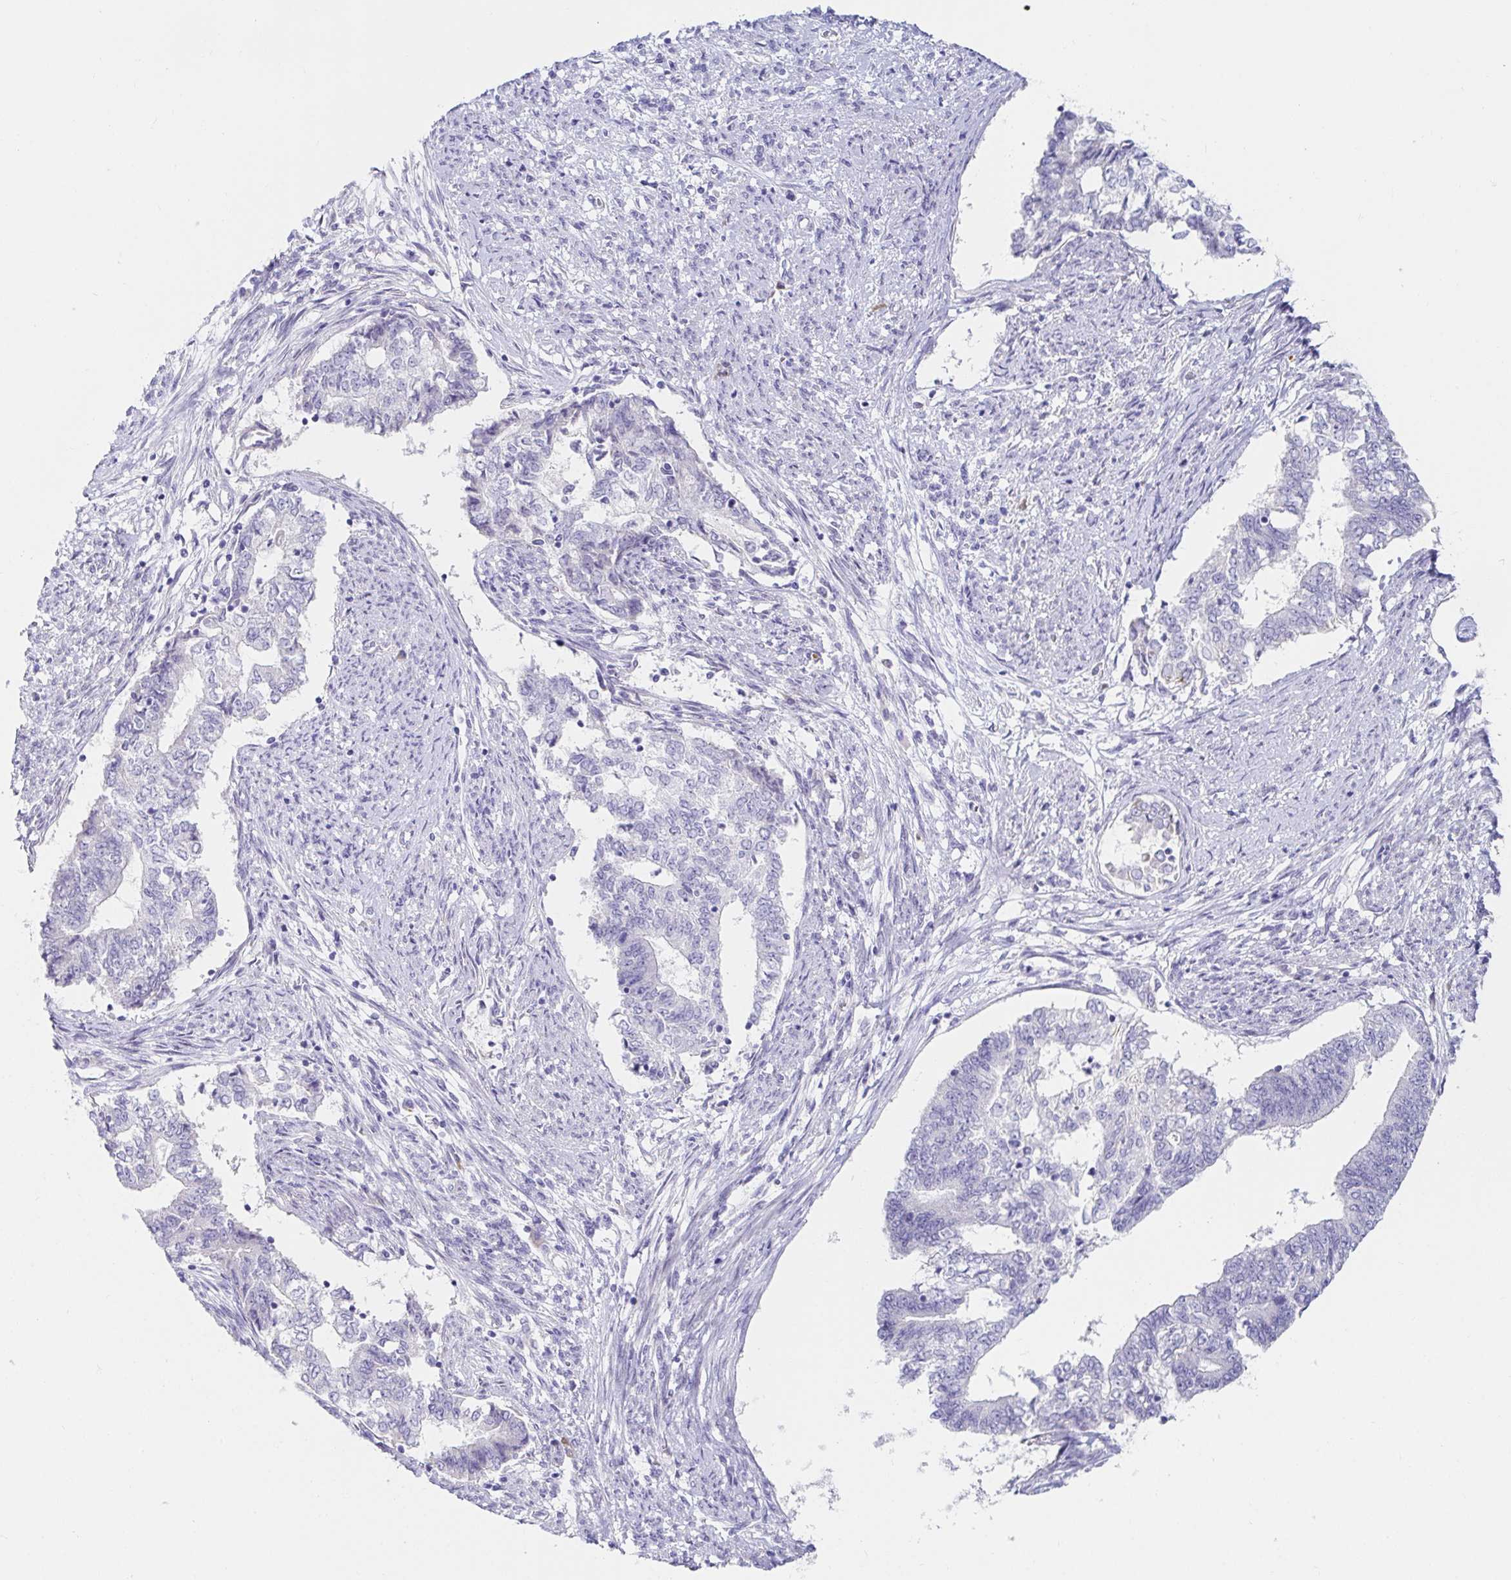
{"staining": {"intensity": "negative", "quantity": "none", "location": "none"}, "tissue": "endometrial cancer", "cell_type": "Tumor cells", "image_type": "cancer", "snomed": [{"axis": "morphology", "description": "Adenocarcinoma, NOS"}, {"axis": "topography", "description": "Endometrium"}], "caption": "Immunohistochemistry (IHC) photomicrograph of neoplastic tissue: human endometrial cancer (adenocarcinoma) stained with DAB reveals no significant protein staining in tumor cells.", "gene": "C4orf17", "patient": {"sex": "female", "age": 65}}